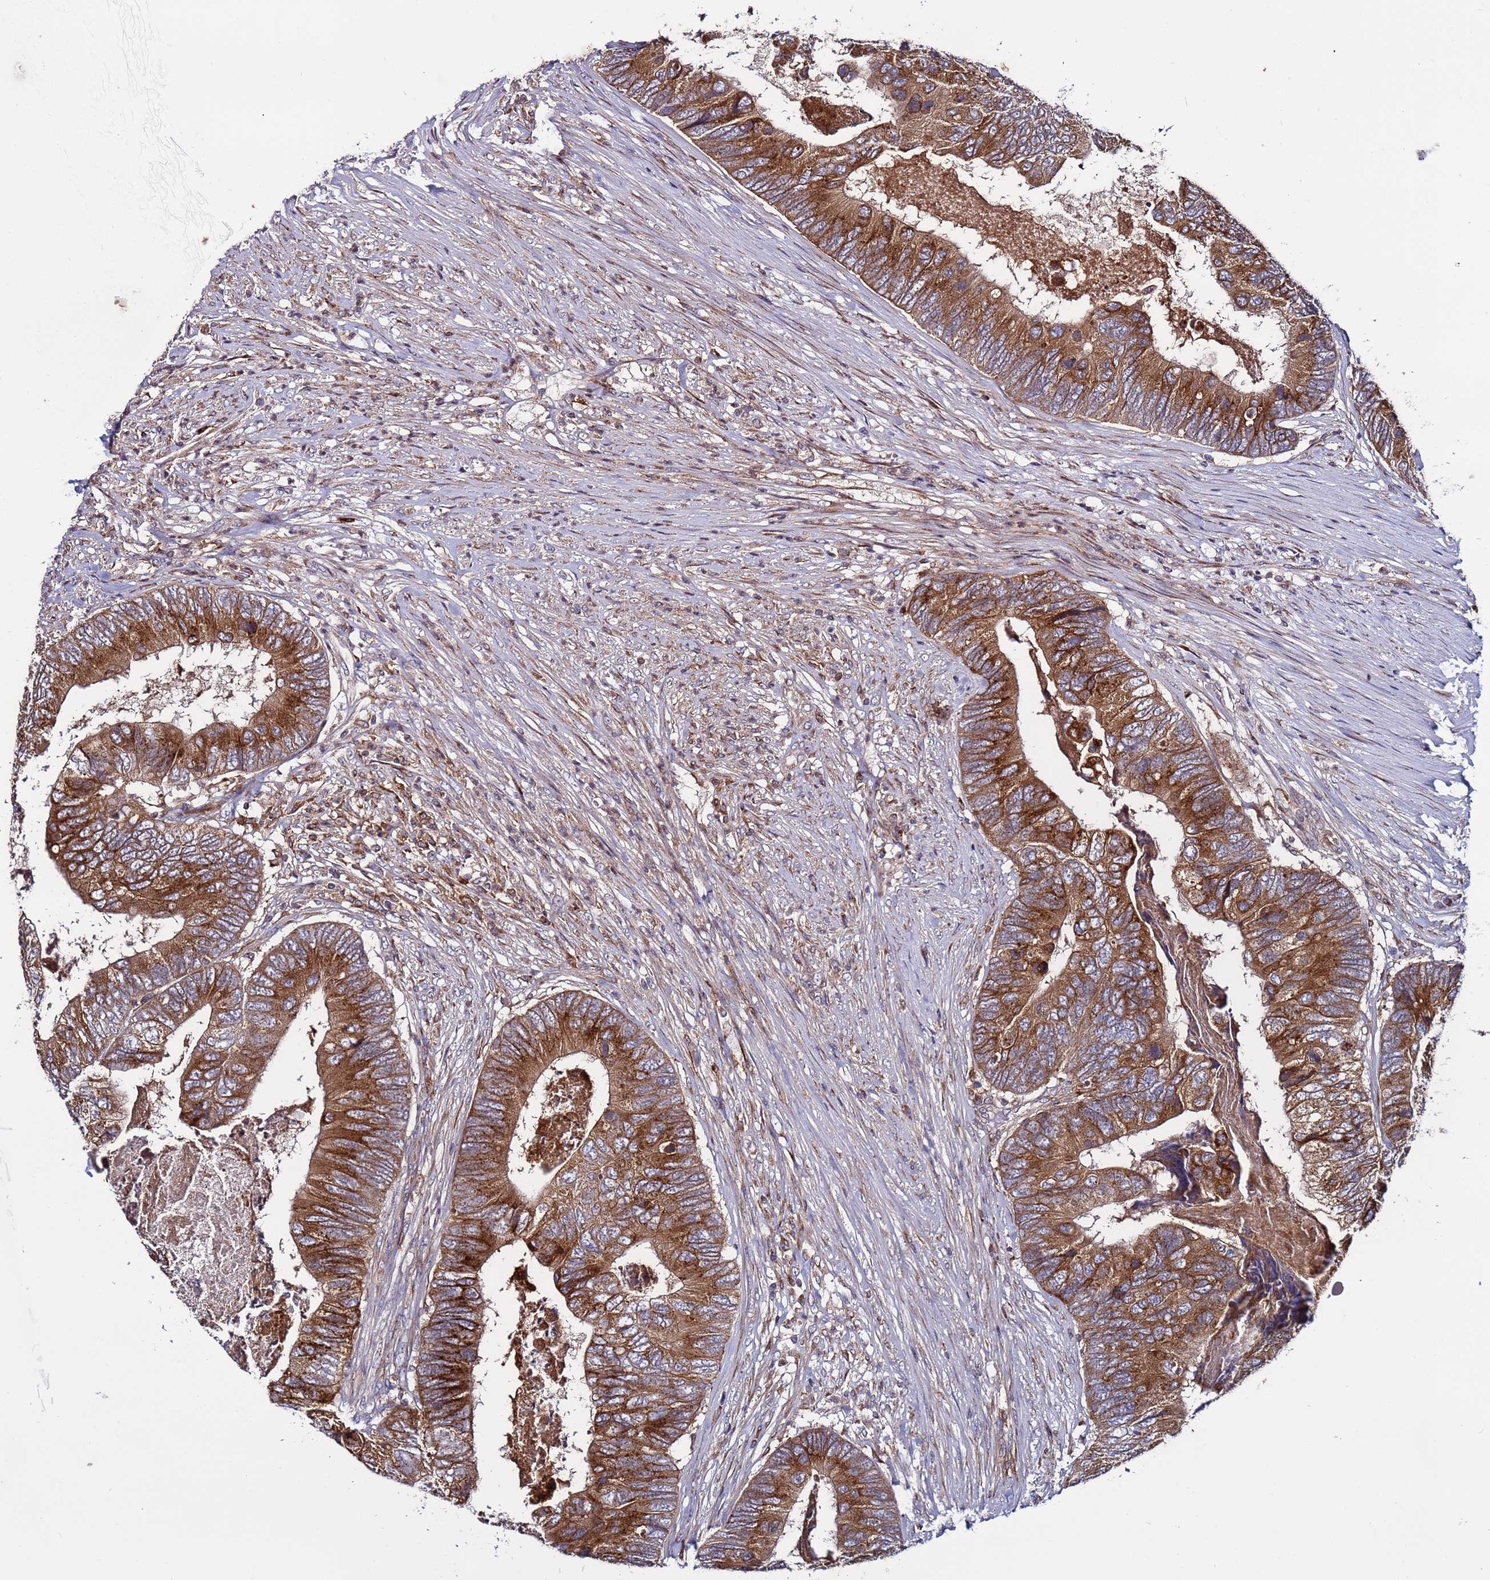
{"staining": {"intensity": "strong", "quantity": ">75%", "location": "cytoplasmic/membranous"}, "tissue": "colorectal cancer", "cell_type": "Tumor cells", "image_type": "cancer", "snomed": [{"axis": "morphology", "description": "Adenocarcinoma, NOS"}, {"axis": "topography", "description": "Colon"}], "caption": "Immunohistochemical staining of adenocarcinoma (colorectal) shows high levels of strong cytoplasmic/membranous staining in approximately >75% of tumor cells. The staining was performed using DAB (3,3'-diaminobenzidine), with brown indicating positive protein expression. Nuclei are stained blue with hematoxylin.", "gene": "TMEM176B", "patient": {"sex": "female", "age": 67}}